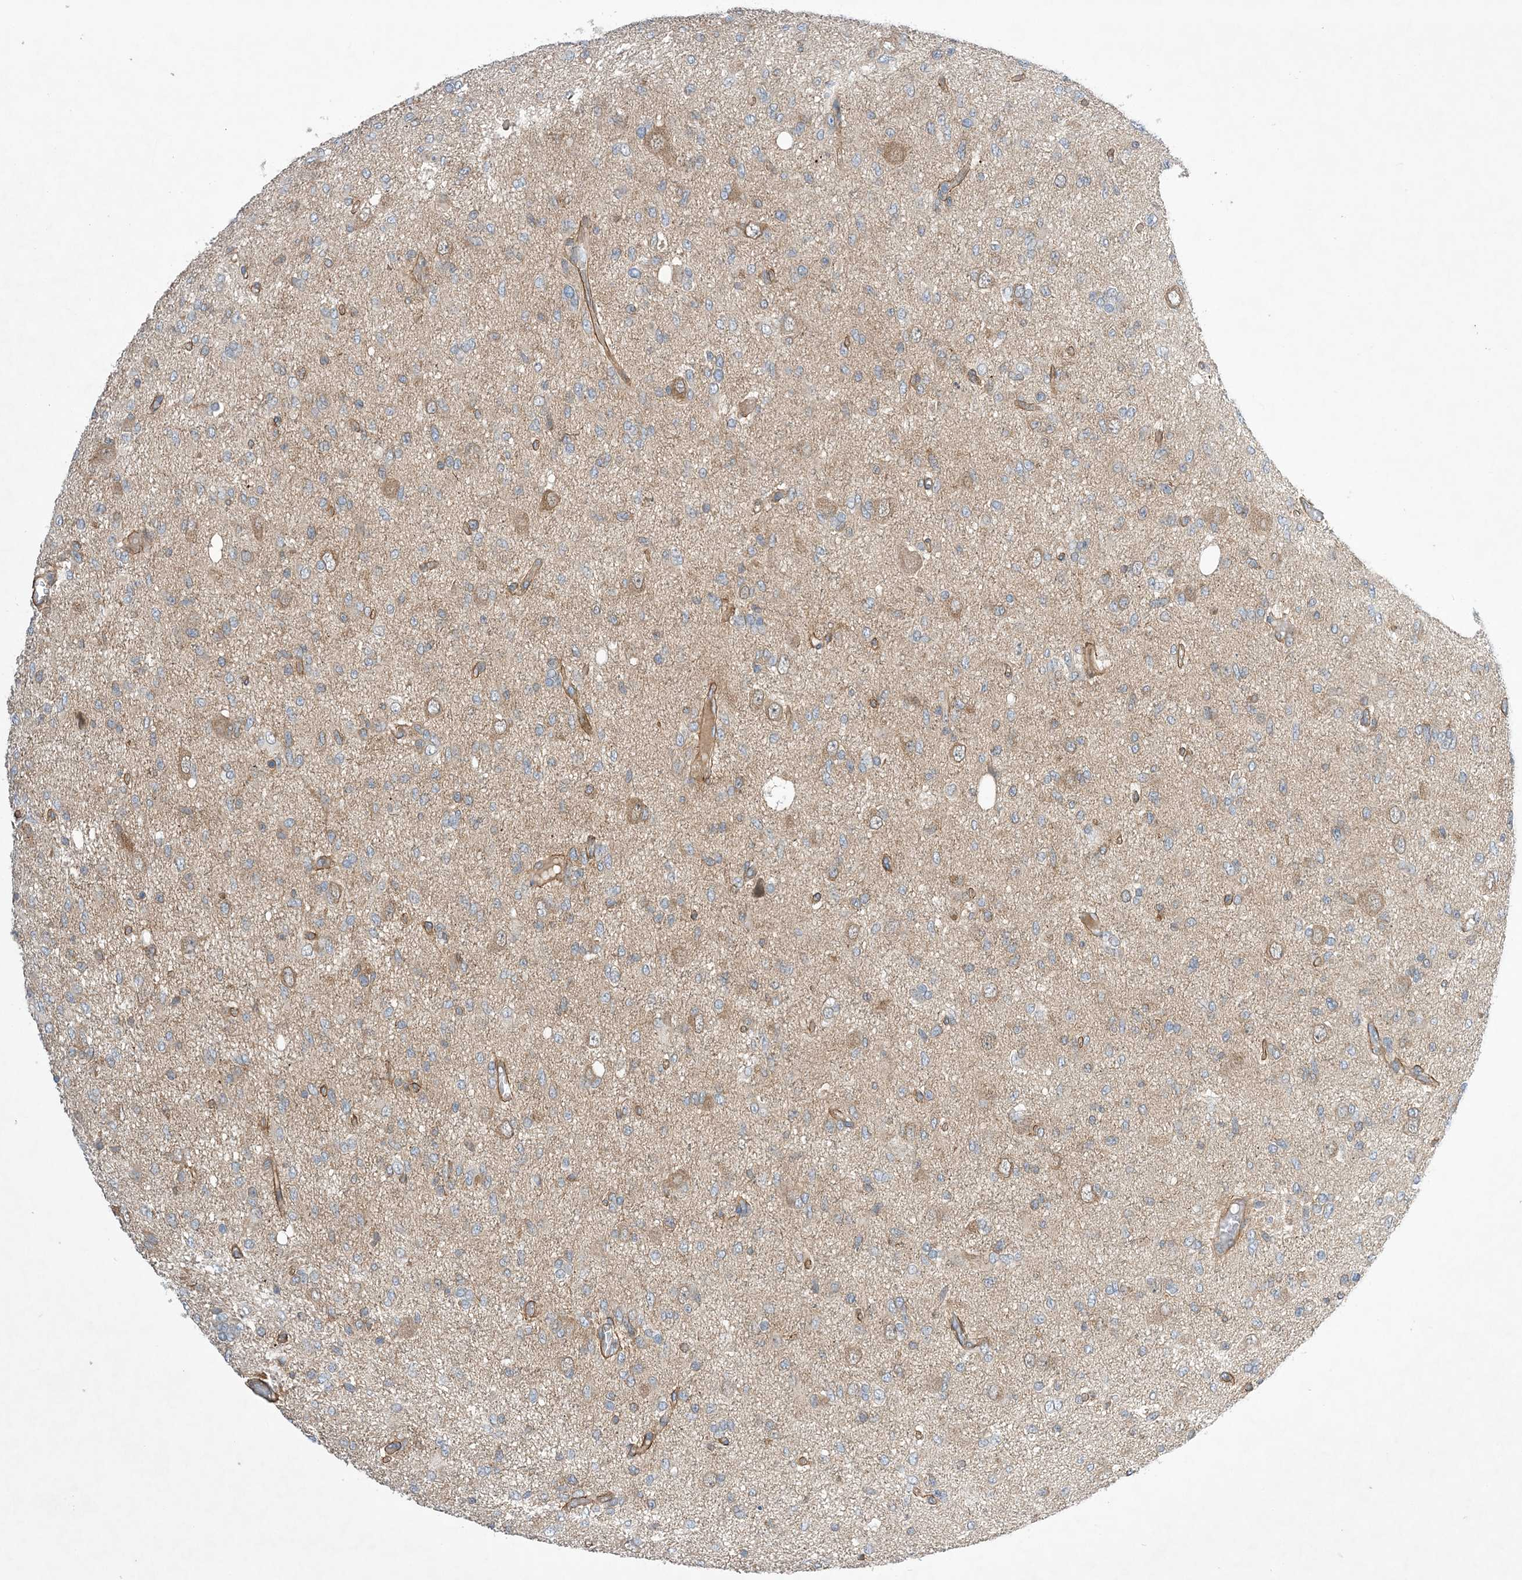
{"staining": {"intensity": "weak", "quantity": "25%-75%", "location": "cytoplasmic/membranous"}, "tissue": "glioma", "cell_type": "Tumor cells", "image_type": "cancer", "snomed": [{"axis": "morphology", "description": "Glioma, malignant, High grade"}, {"axis": "topography", "description": "Brain"}], "caption": "A brown stain highlights weak cytoplasmic/membranous staining of a protein in malignant high-grade glioma tumor cells. The protein of interest is shown in brown color, while the nuclei are stained blue.", "gene": "EHBP1", "patient": {"sex": "female", "age": 59}}